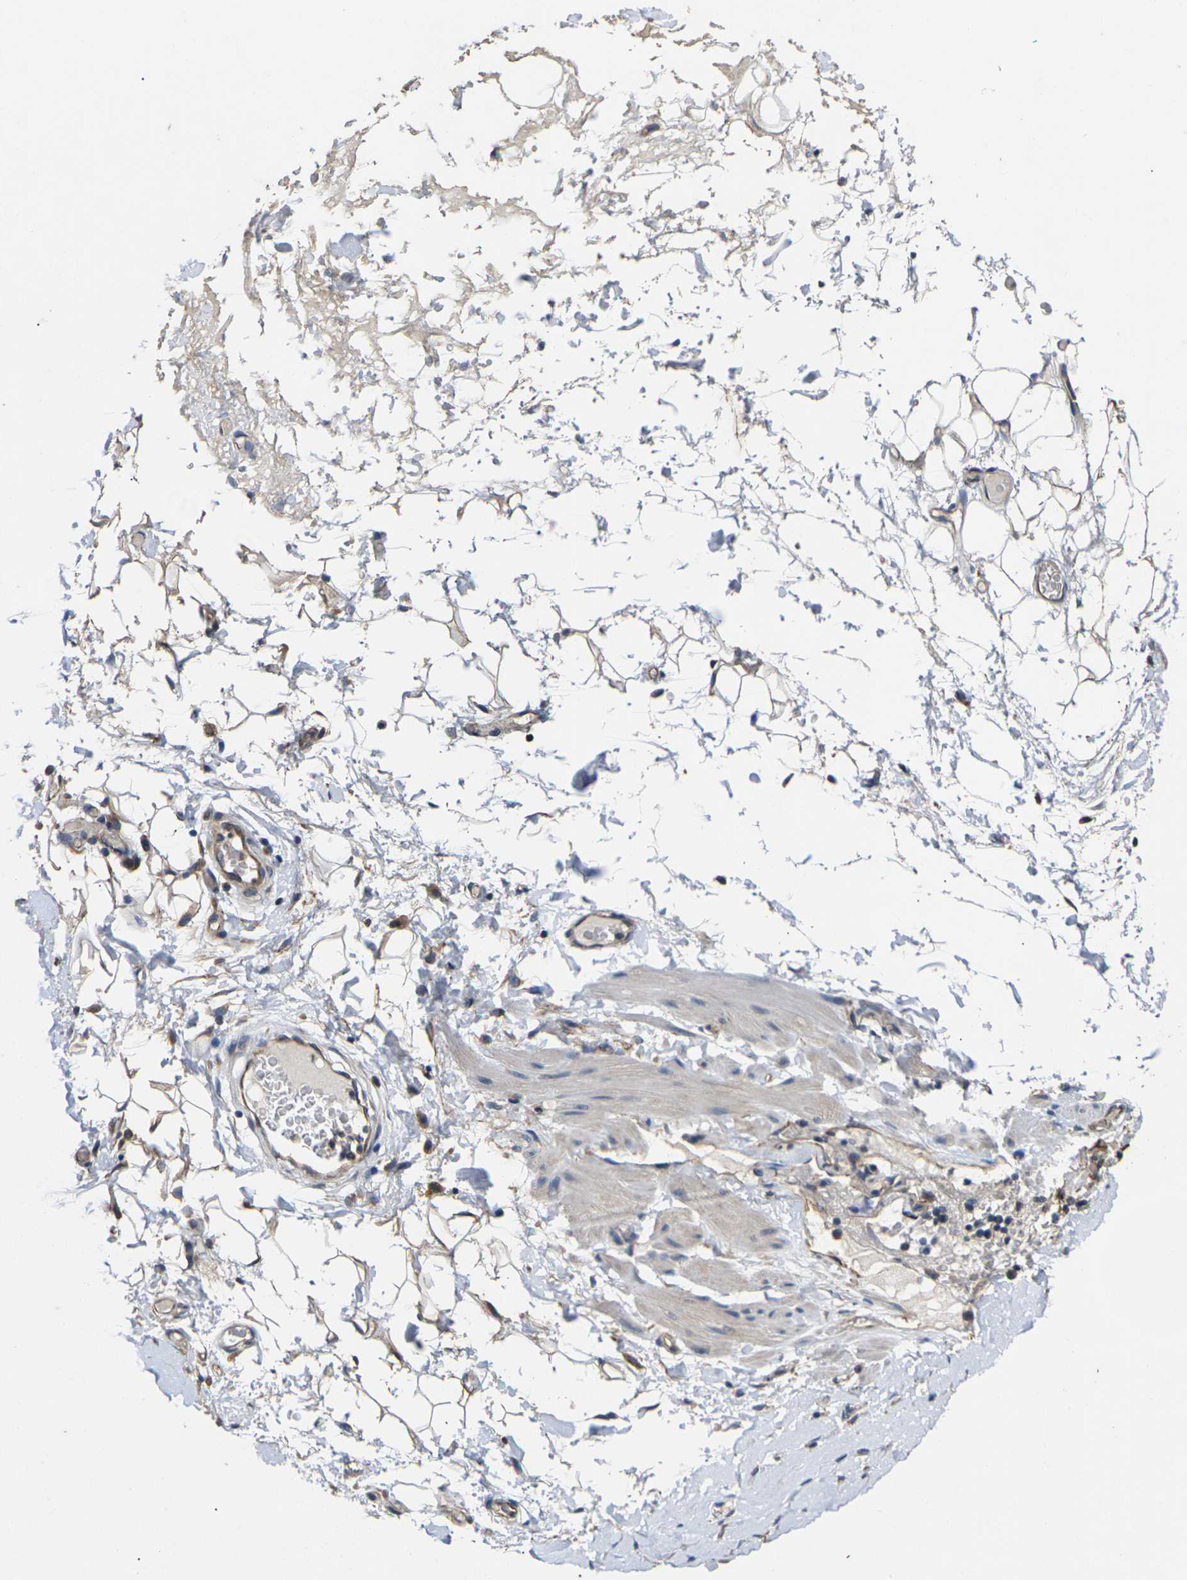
{"staining": {"intensity": "weak", "quantity": "25%-75%", "location": "cytoplasmic/membranous"}, "tissue": "adipose tissue", "cell_type": "Adipocytes", "image_type": "normal", "snomed": [{"axis": "morphology", "description": "Normal tissue, NOS"}, {"axis": "morphology", "description": "Adenocarcinoma, NOS"}, {"axis": "topography", "description": "Esophagus"}], "caption": "IHC of benign adipose tissue exhibits low levels of weak cytoplasmic/membranous expression in approximately 25%-75% of adipocytes.", "gene": "DKK2", "patient": {"sex": "male", "age": 62}}